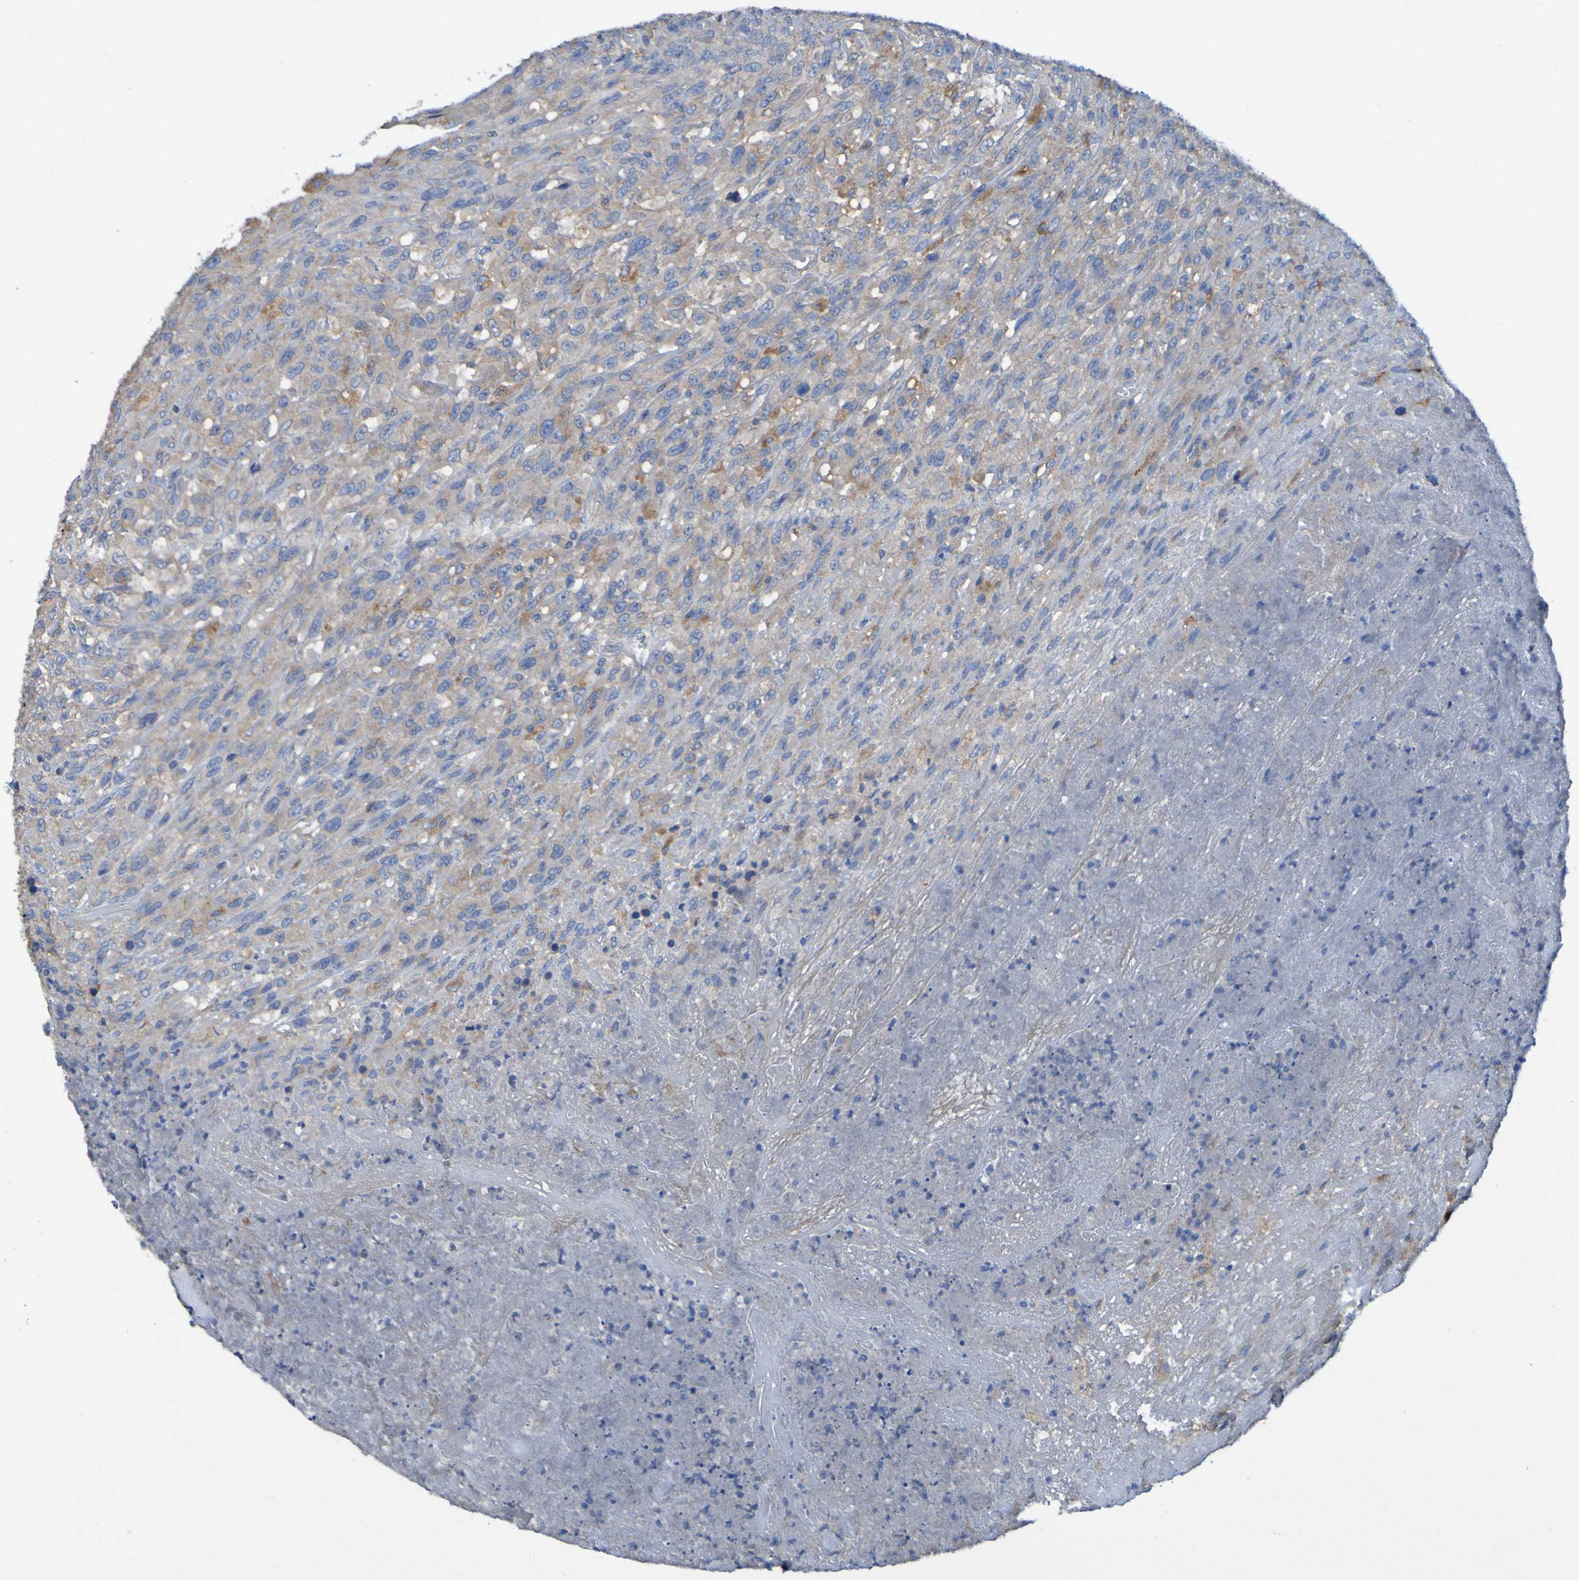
{"staining": {"intensity": "moderate", "quantity": "25%-75%", "location": "cytoplasmic/membranous"}, "tissue": "urothelial cancer", "cell_type": "Tumor cells", "image_type": "cancer", "snomed": [{"axis": "morphology", "description": "Urothelial carcinoma, High grade"}, {"axis": "topography", "description": "Urinary bladder"}], "caption": "IHC image of human urothelial cancer stained for a protein (brown), which shows medium levels of moderate cytoplasmic/membranous staining in about 25%-75% of tumor cells.", "gene": "ARHGEF16", "patient": {"sex": "male", "age": 66}}